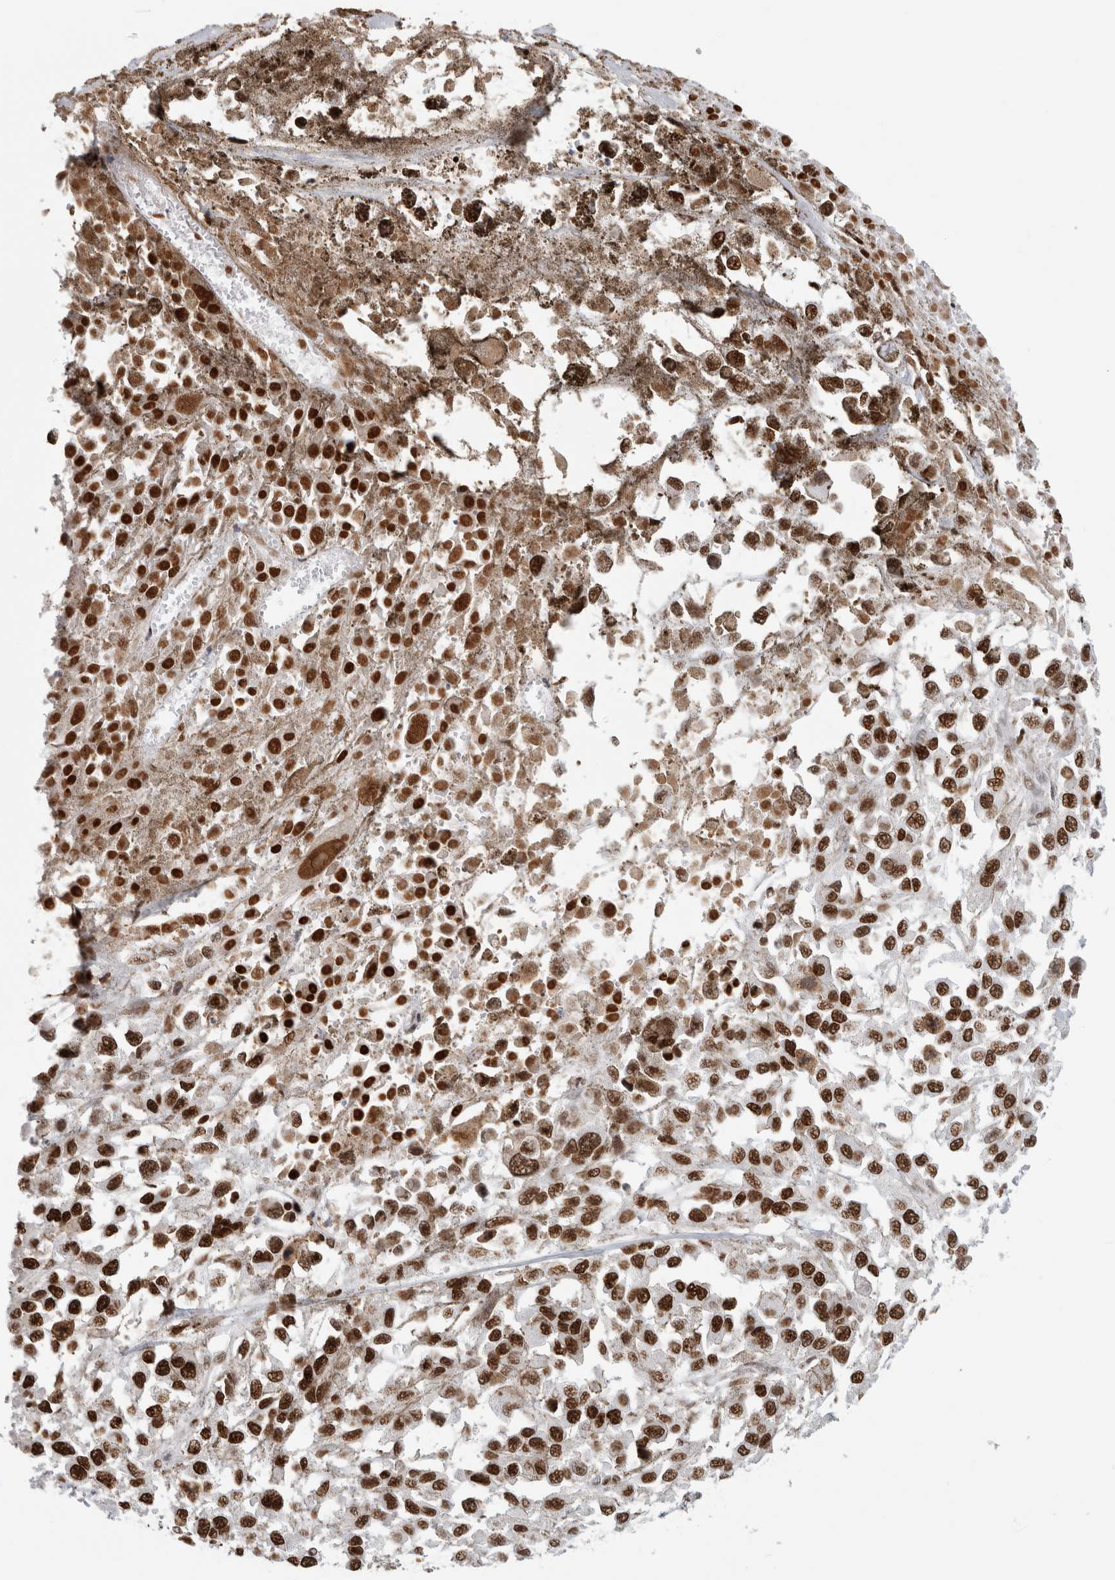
{"staining": {"intensity": "strong", "quantity": ">75%", "location": "nuclear"}, "tissue": "melanoma", "cell_type": "Tumor cells", "image_type": "cancer", "snomed": [{"axis": "morphology", "description": "Malignant melanoma, Metastatic site"}, {"axis": "topography", "description": "Lymph node"}], "caption": "Immunohistochemical staining of human malignant melanoma (metastatic site) shows high levels of strong nuclear expression in about >75% of tumor cells. (DAB (3,3'-diaminobenzidine) IHC, brown staining for protein, blue staining for nuclei).", "gene": "SMARCC1", "patient": {"sex": "male", "age": 59}}